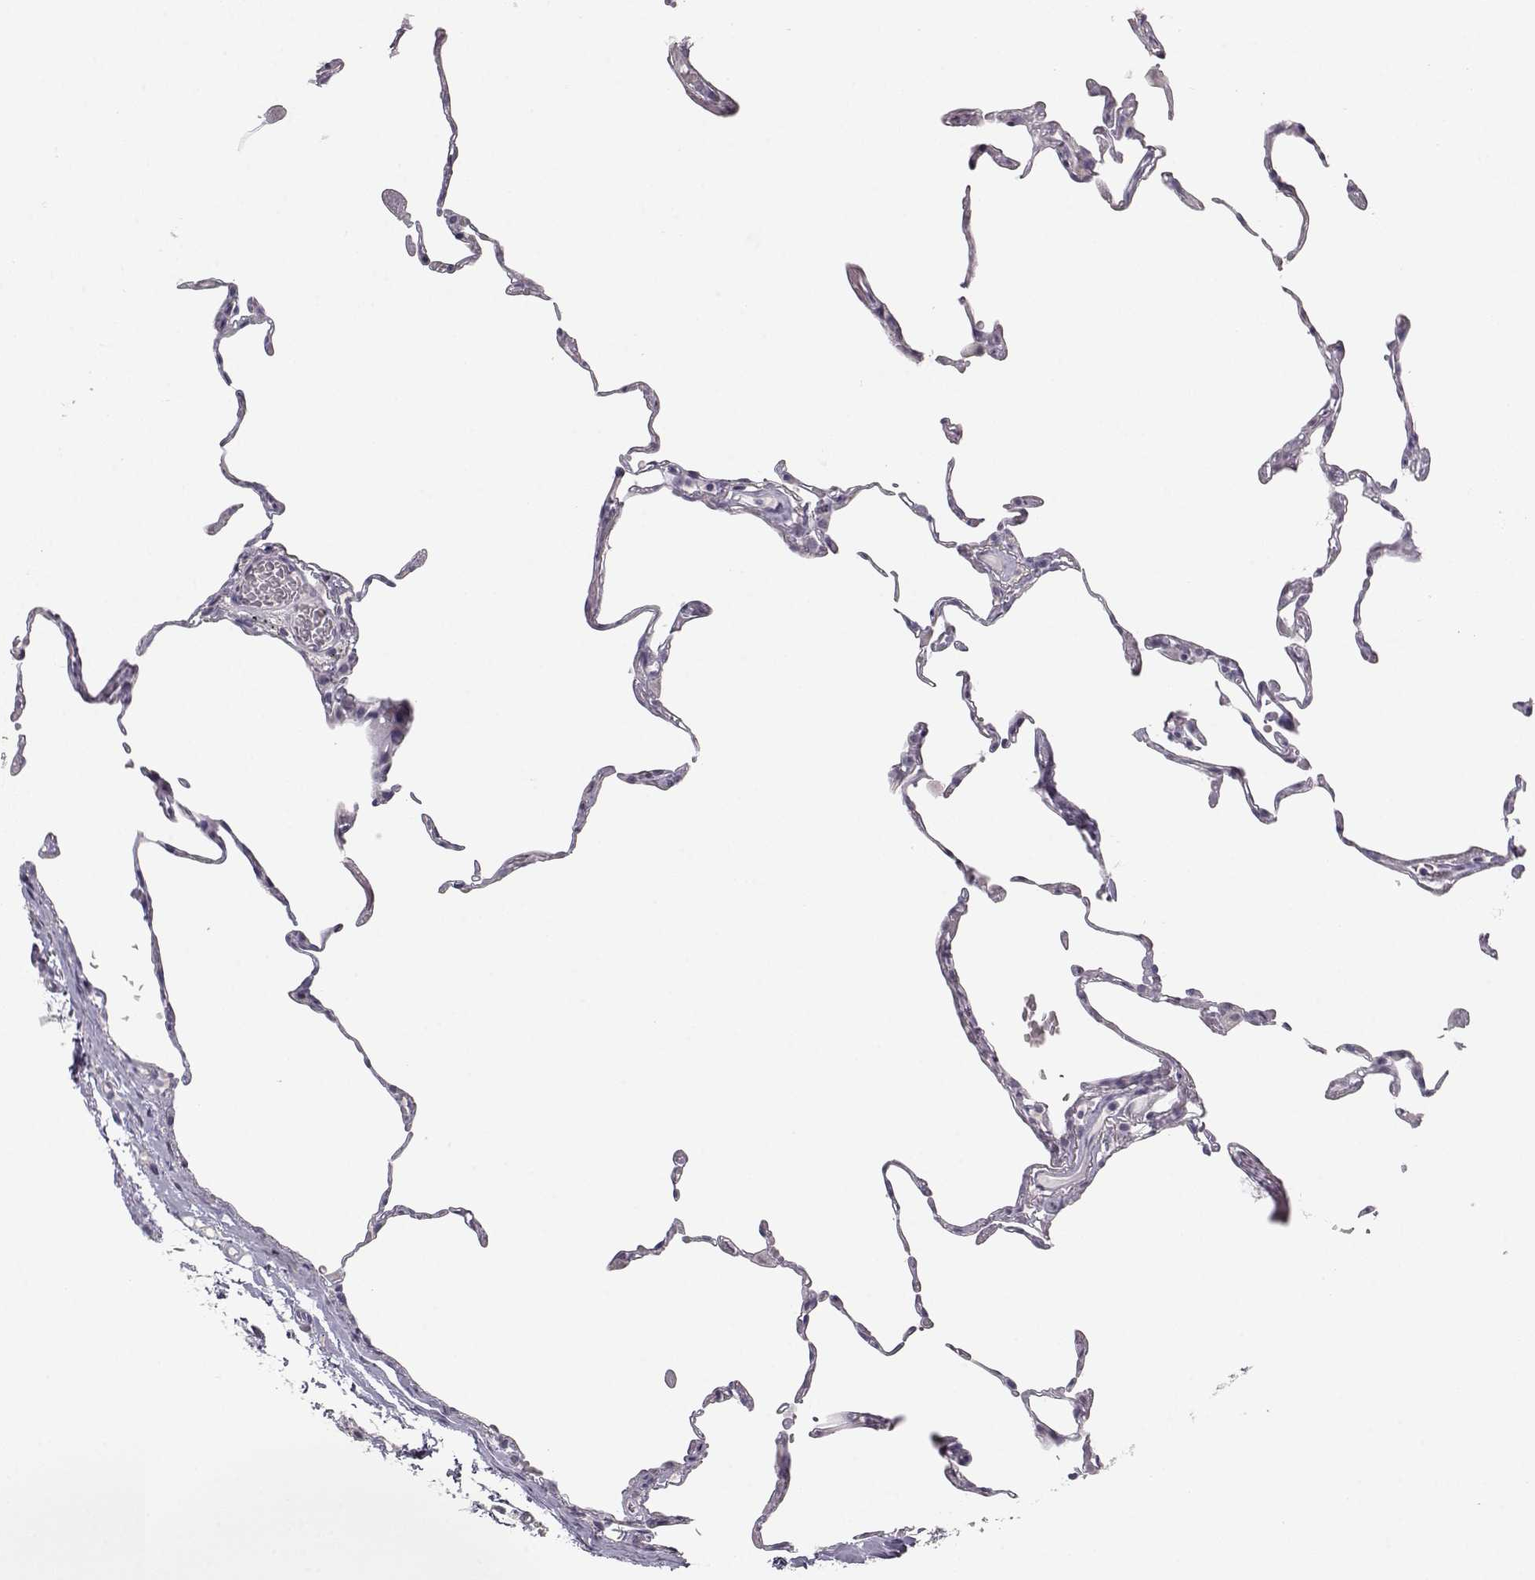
{"staining": {"intensity": "negative", "quantity": "none", "location": "none"}, "tissue": "lung", "cell_type": "Alveolar cells", "image_type": "normal", "snomed": [{"axis": "morphology", "description": "Normal tissue, NOS"}, {"axis": "topography", "description": "Lung"}], "caption": "Immunohistochemistry (IHC) of normal lung exhibits no expression in alveolar cells.", "gene": "MYCBPAP", "patient": {"sex": "female", "age": 57}}